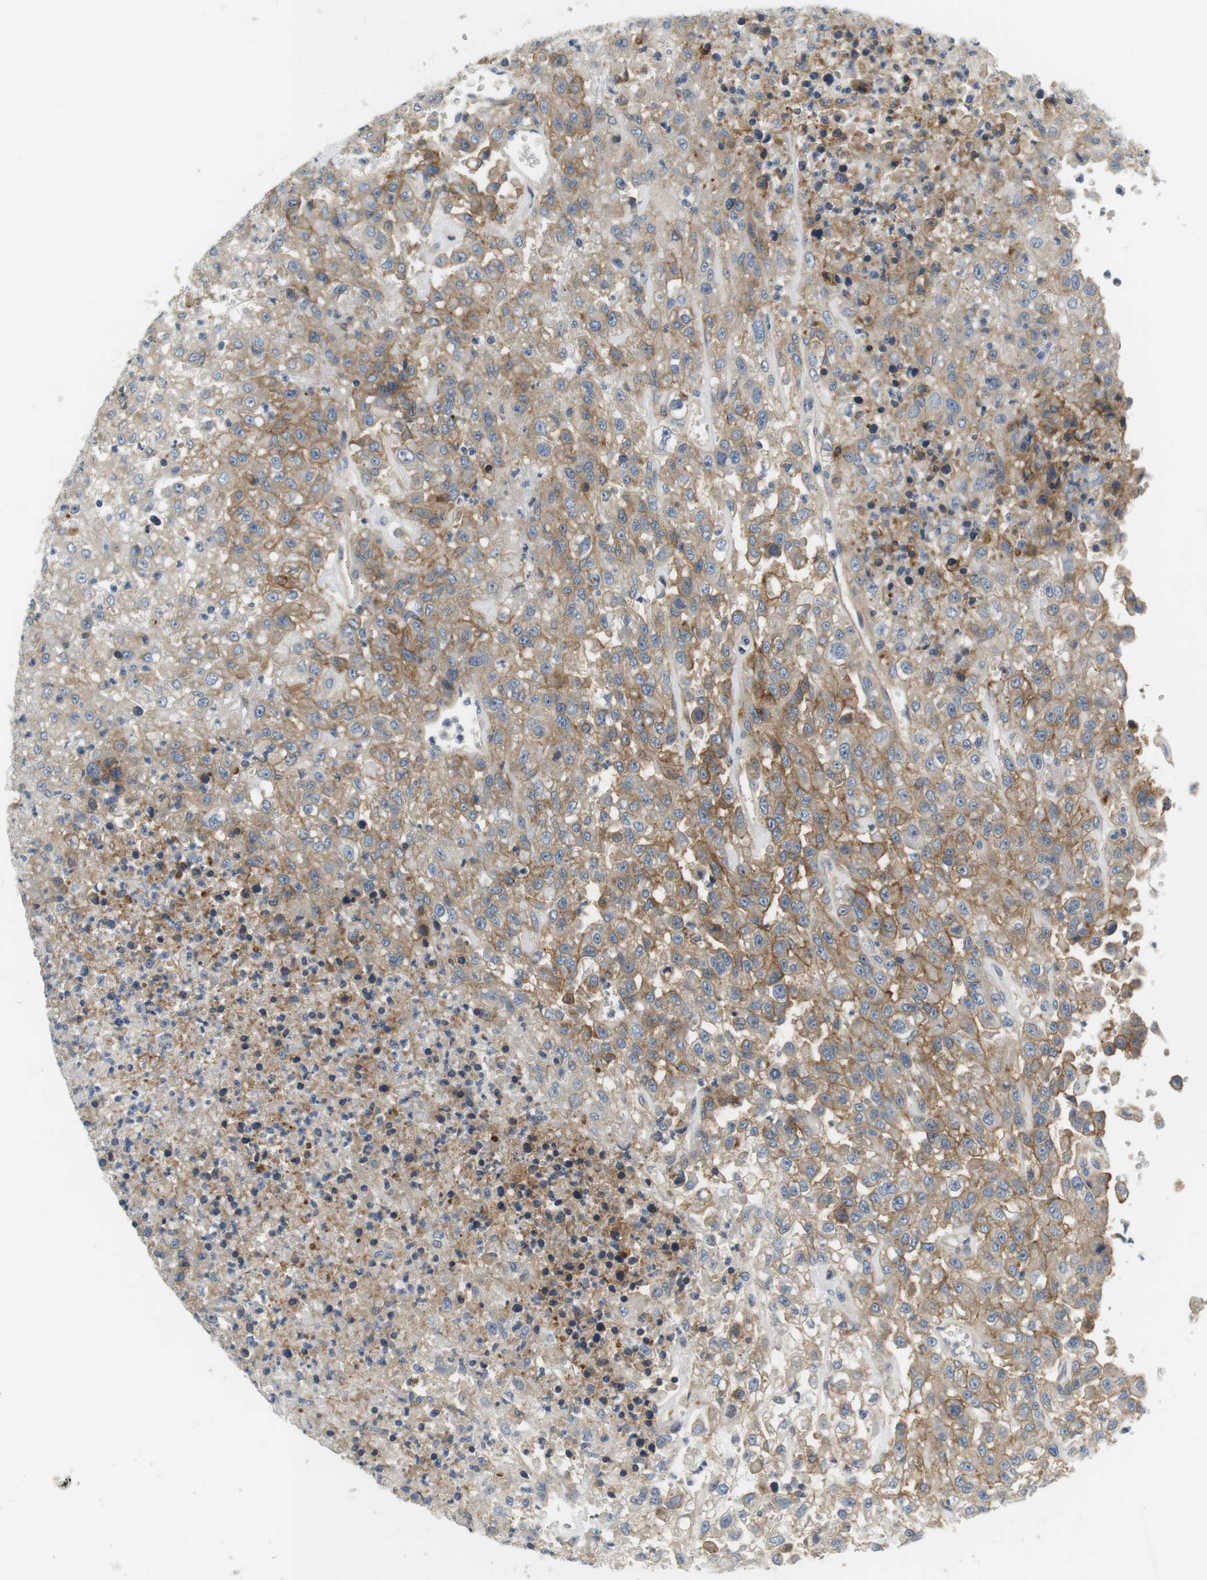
{"staining": {"intensity": "weak", "quantity": ">75%", "location": "cytoplasmic/membranous"}, "tissue": "urothelial cancer", "cell_type": "Tumor cells", "image_type": "cancer", "snomed": [{"axis": "morphology", "description": "Urothelial carcinoma, High grade"}, {"axis": "topography", "description": "Urinary bladder"}], "caption": "A brown stain labels weak cytoplasmic/membranous staining of a protein in human urothelial cancer tumor cells. (Stains: DAB in brown, nuclei in blue, Microscopy: brightfield microscopy at high magnification).", "gene": "SLC30A1", "patient": {"sex": "male", "age": 46}}